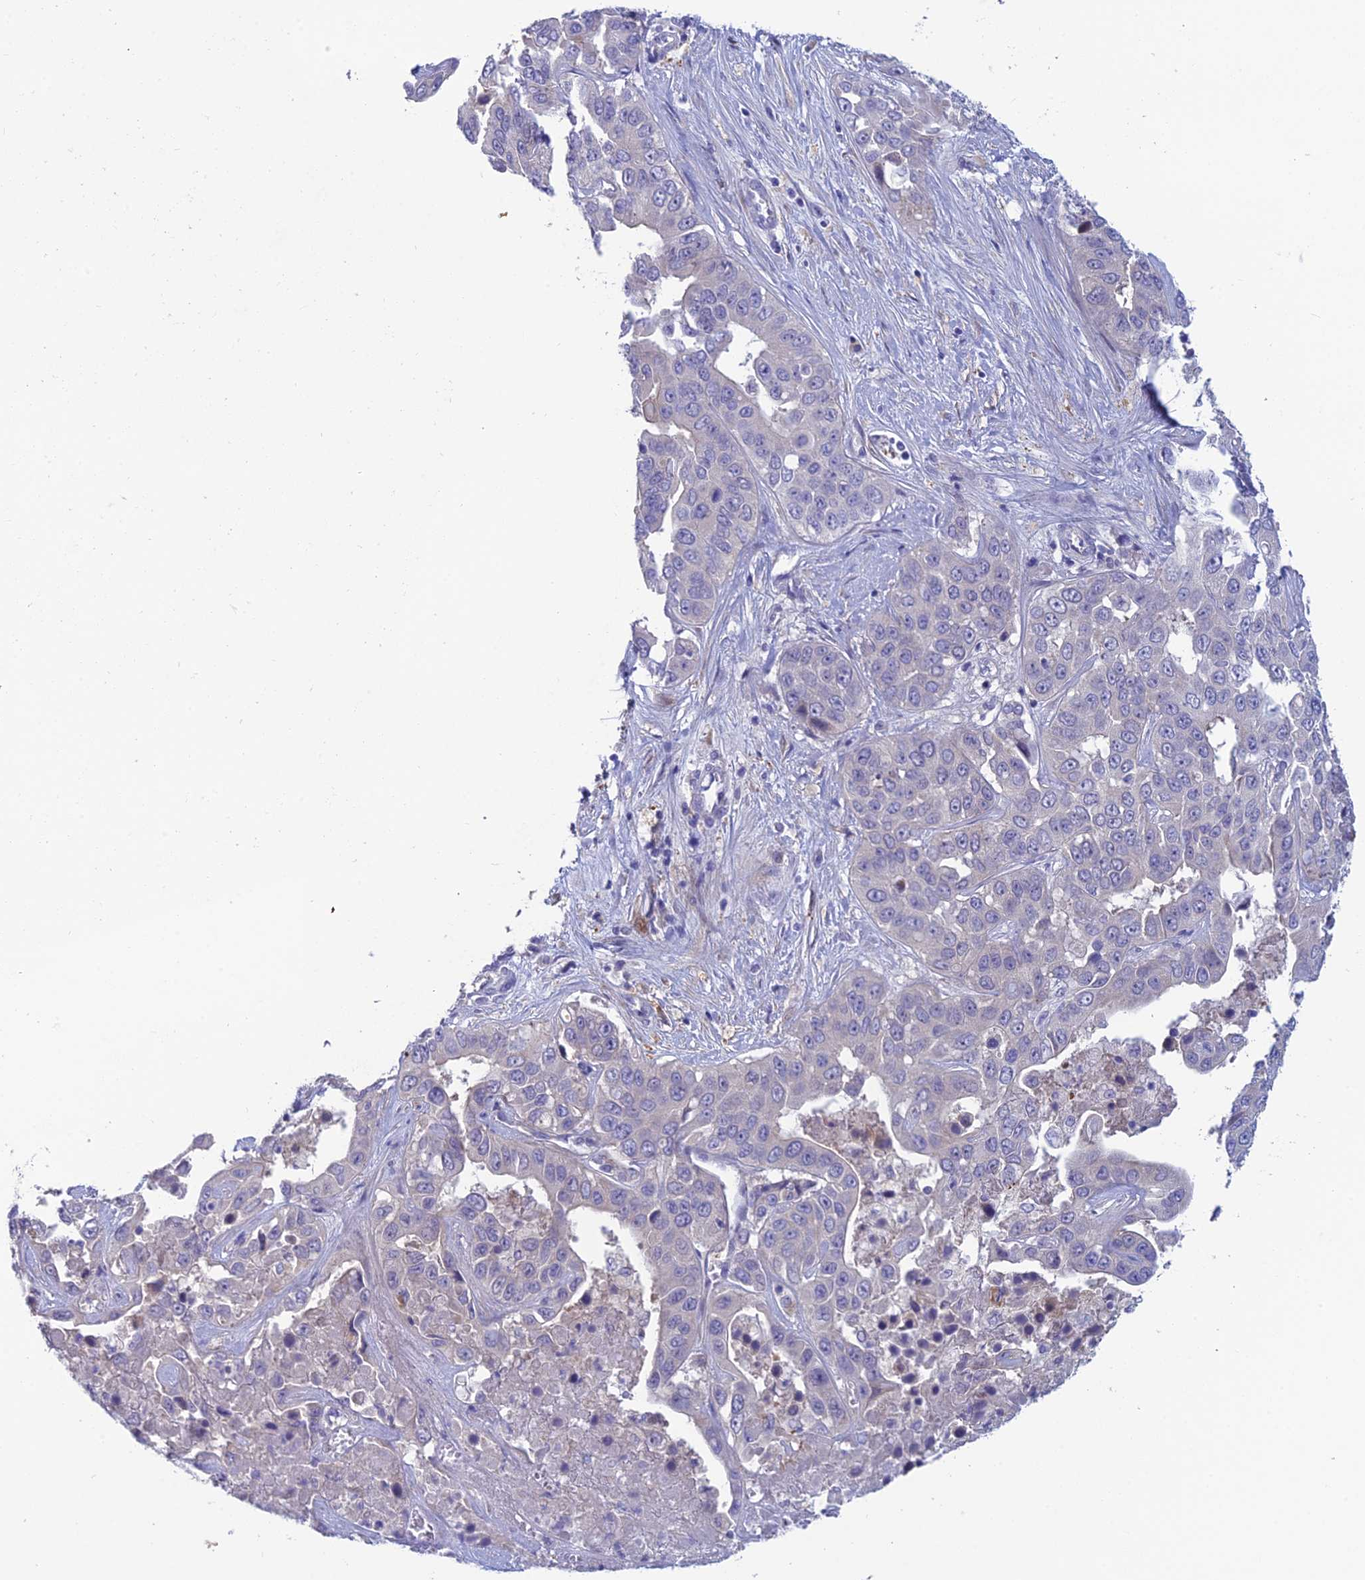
{"staining": {"intensity": "negative", "quantity": "none", "location": "none"}, "tissue": "liver cancer", "cell_type": "Tumor cells", "image_type": "cancer", "snomed": [{"axis": "morphology", "description": "Cholangiocarcinoma"}, {"axis": "topography", "description": "Liver"}], "caption": "Tumor cells are negative for brown protein staining in liver cancer.", "gene": "XPO7", "patient": {"sex": "female", "age": 52}}